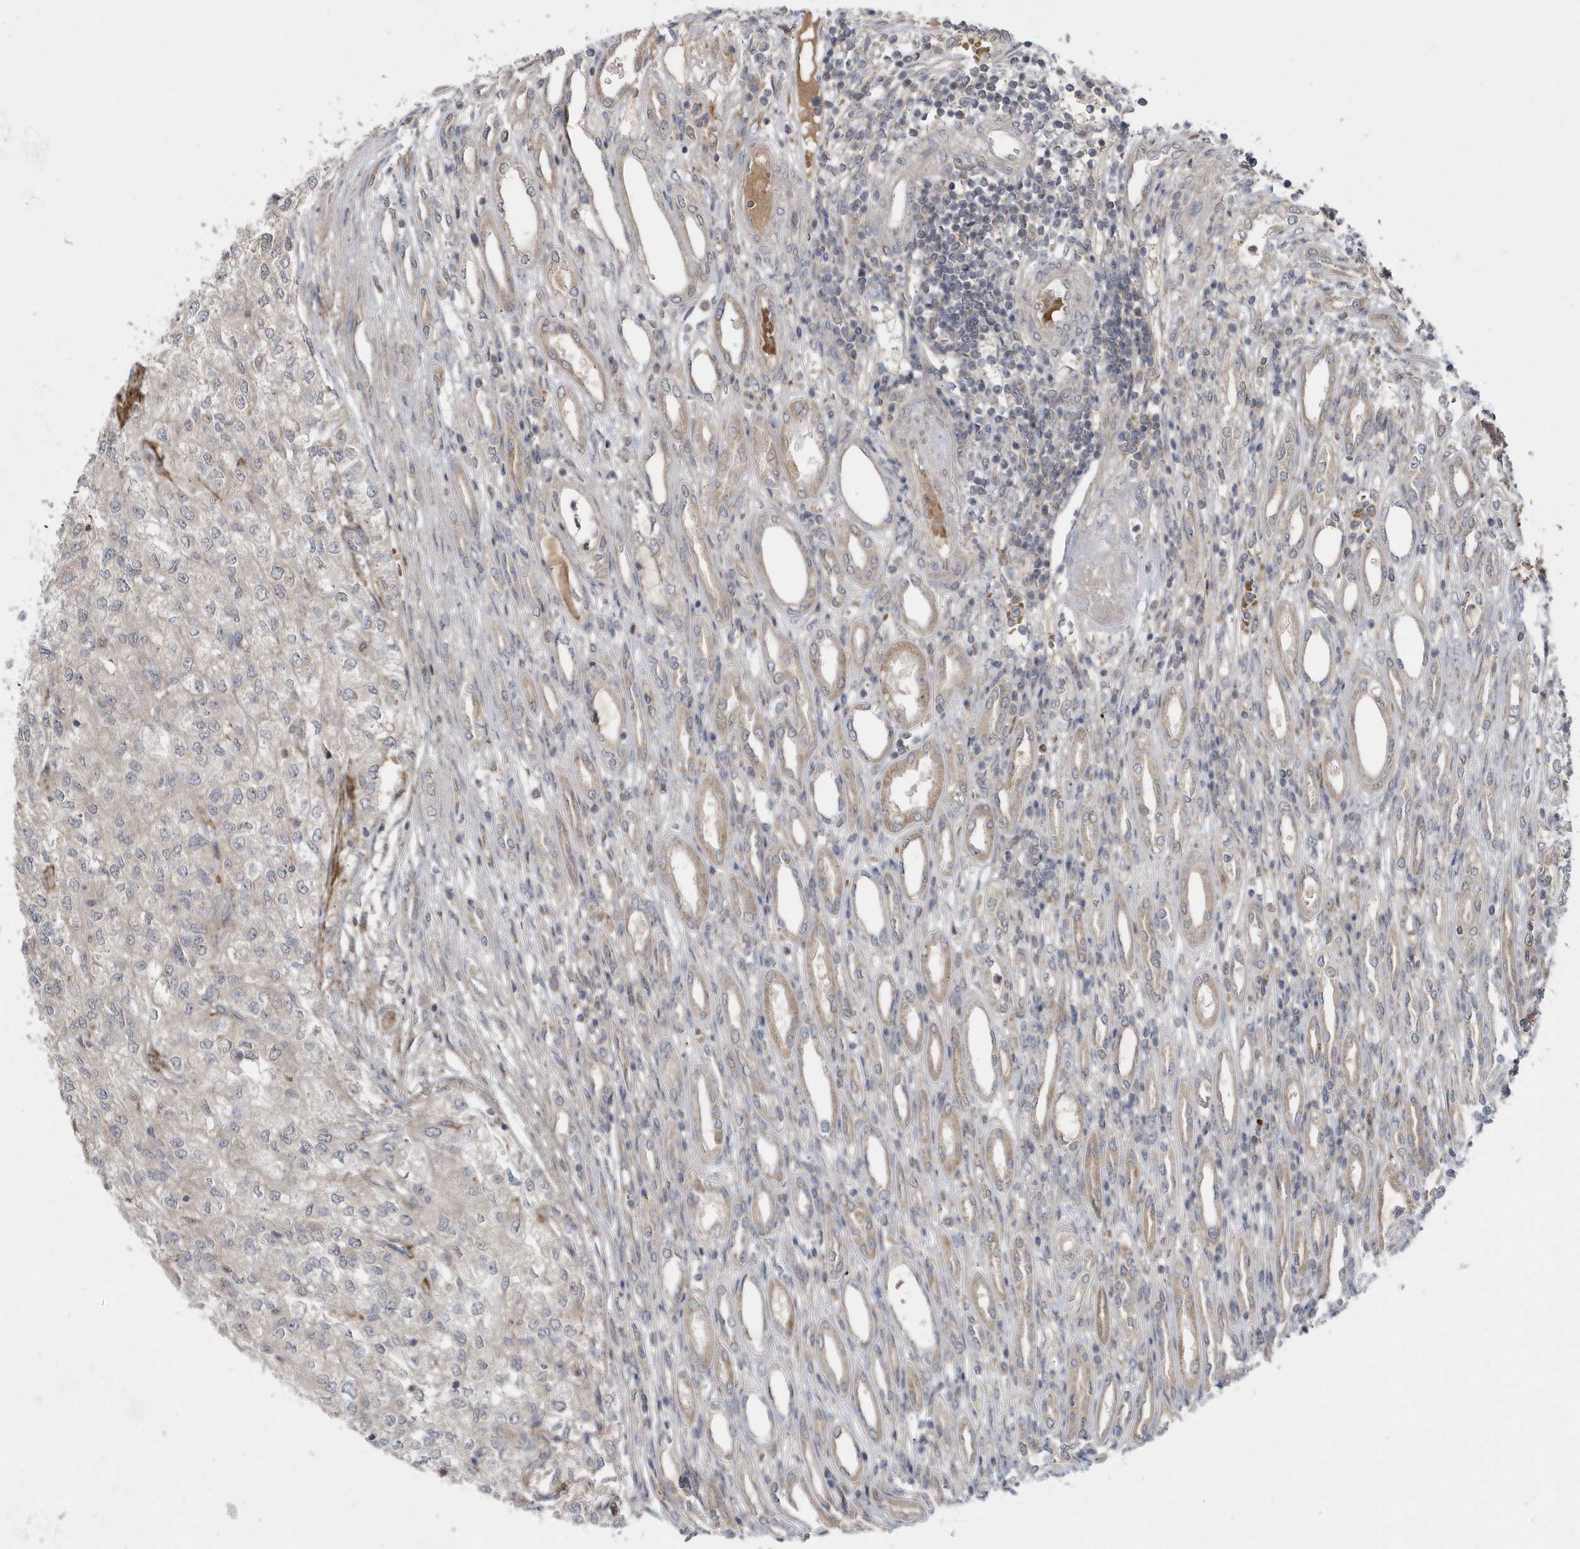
{"staining": {"intensity": "negative", "quantity": "none", "location": "none"}, "tissue": "renal cancer", "cell_type": "Tumor cells", "image_type": "cancer", "snomed": [{"axis": "morphology", "description": "Adenocarcinoma, NOS"}, {"axis": "topography", "description": "Kidney"}], "caption": "Adenocarcinoma (renal) was stained to show a protein in brown. There is no significant positivity in tumor cells.", "gene": "HMGCS1", "patient": {"sex": "female", "age": 54}}